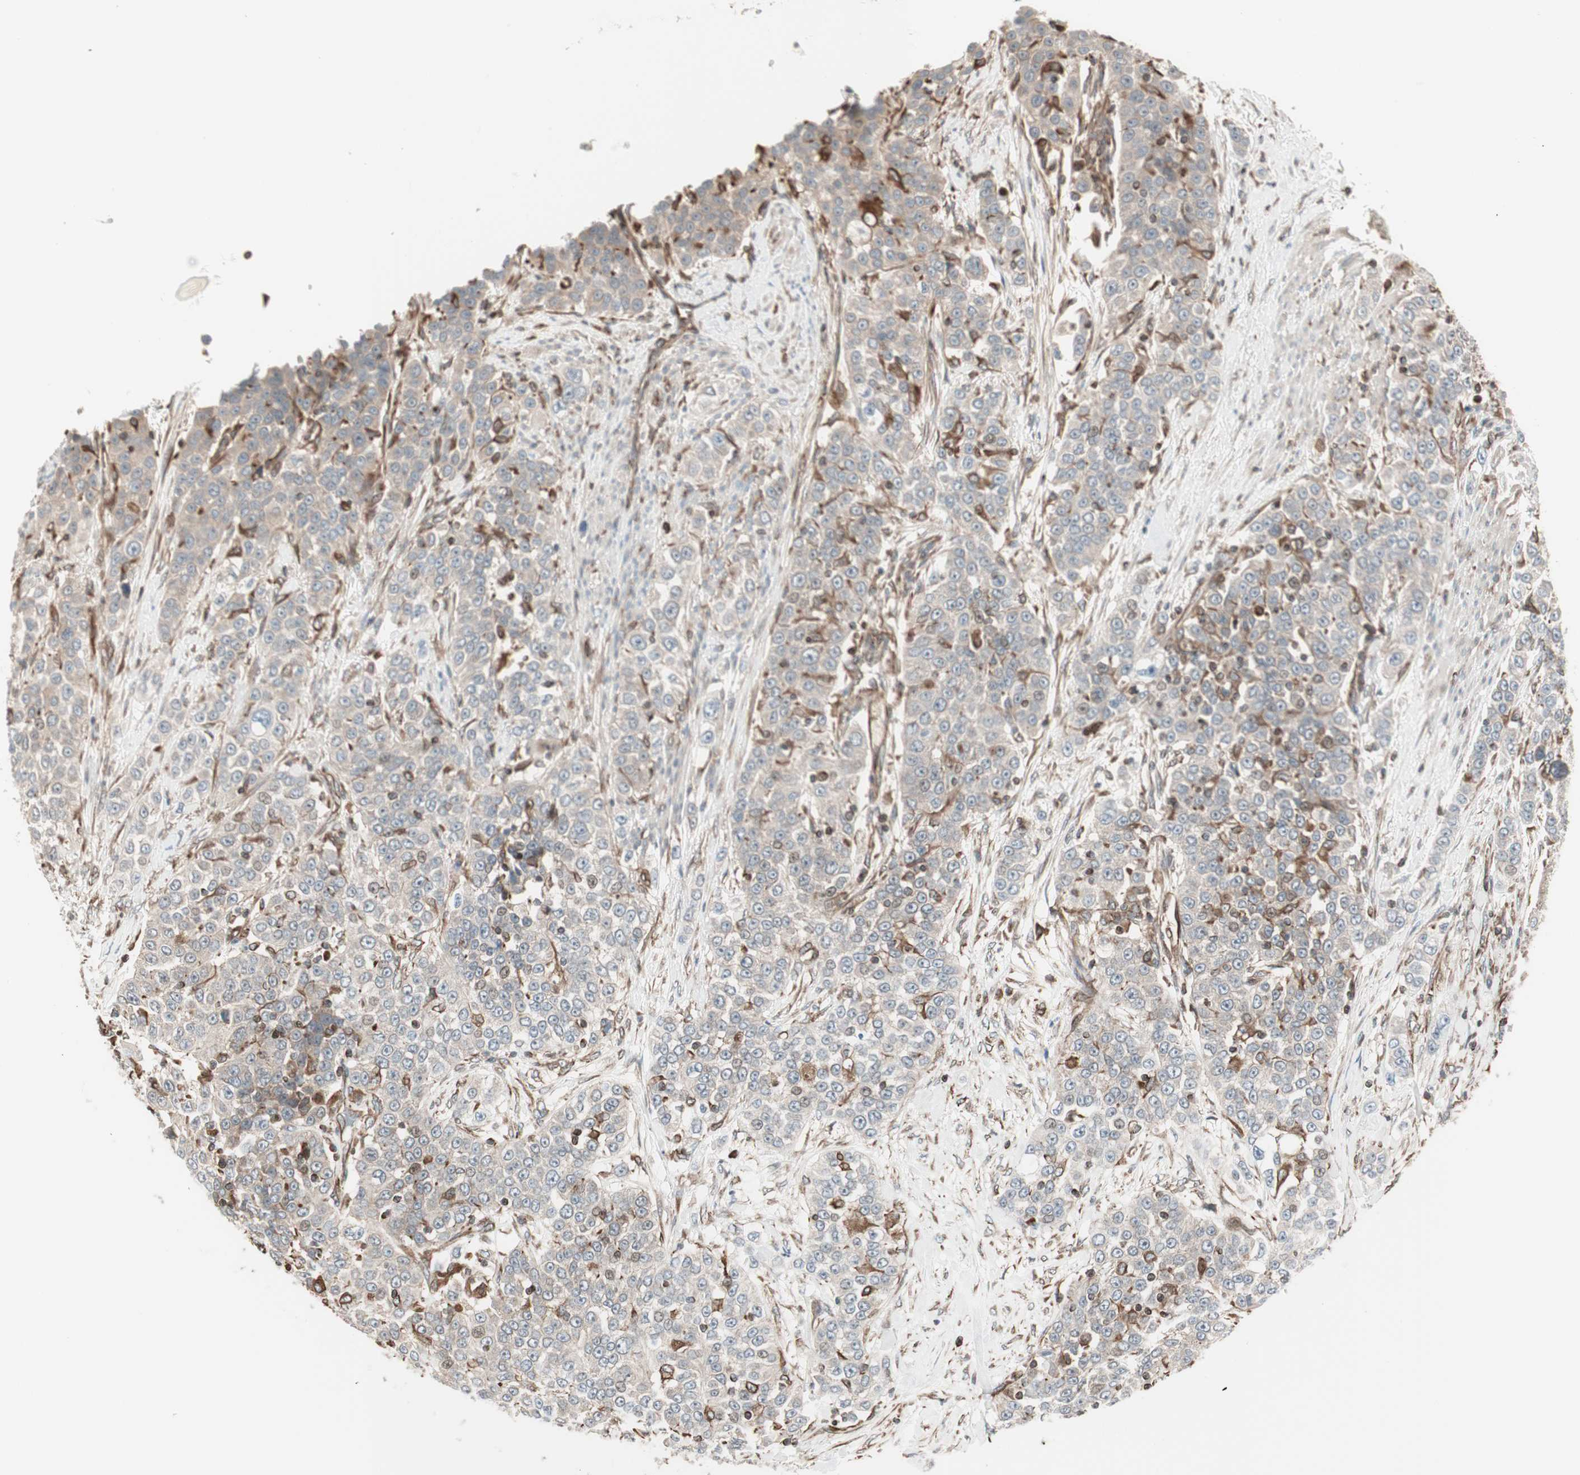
{"staining": {"intensity": "moderate", "quantity": "25%-75%", "location": "cytoplasmic/membranous"}, "tissue": "urothelial cancer", "cell_type": "Tumor cells", "image_type": "cancer", "snomed": [{"axis": "morphology", "description": "Urothelial carcinoma, High grade"}, {"axis": "topography", "description": "Urinary bladder"}], "caption": "The immunohistochemical stain labels moderate cytoplasmic/membranous expression in tumor cells of urothelial cancer tissue. (Stains: DAB in brown, nuclei in blue, Microscopy: brightfield microscopy at high magnification).", "gene": "MAD2L2", "patient": {"sex": "female", "age": 80}}